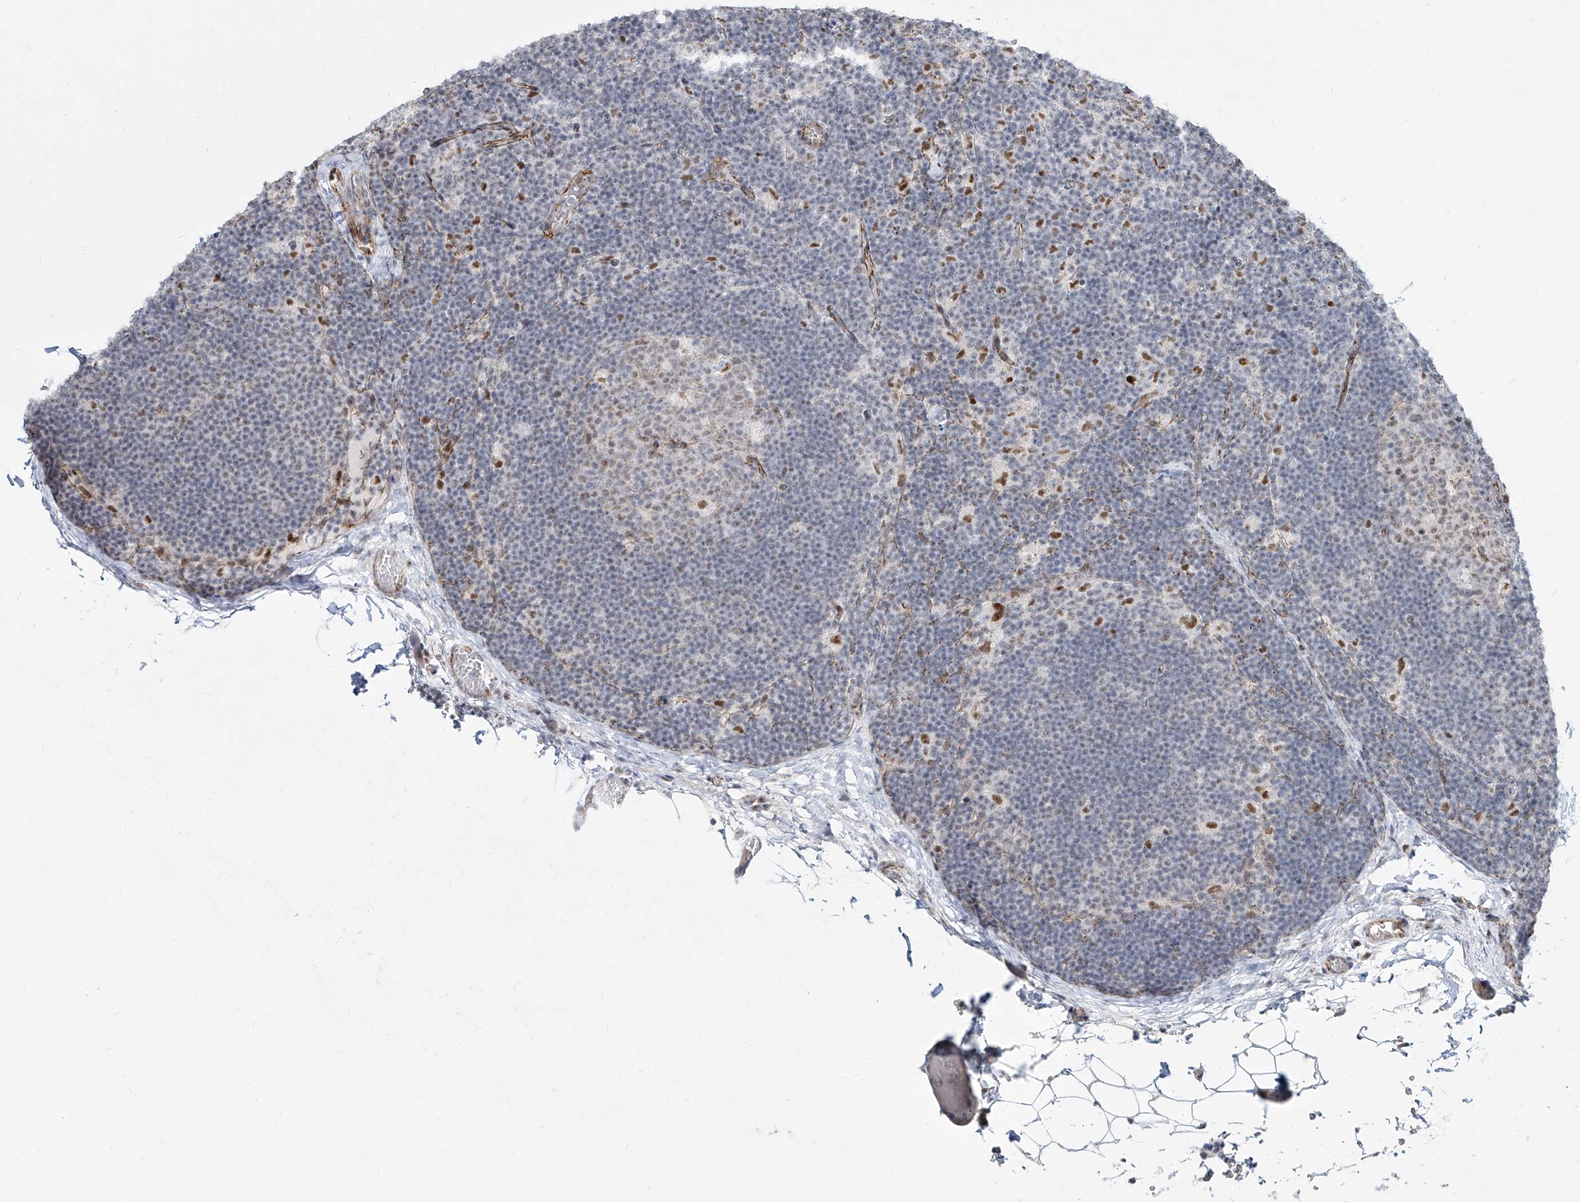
{"staining": {"intensity": "moderate", "quantity": "<25%", "location": "nuclear"}, "tissue": "lymph node", "cell_type": "Germinal center cells", "image_type": "normal", "snomed": [{"axis": "morphology", "description": "Normal tissue, NOS"}, {"axis": "topography", "description": "Lymph node"}], "caption": "DAB (3,3'-diaminobenzidine) immunohistochemical staining of unremarkable human lymph node exhibits moderate nuclear protein expression in about <25% of germinal center cells.", "gene": "ZNF710", "patient": {"sex": "female", "age": 22}}